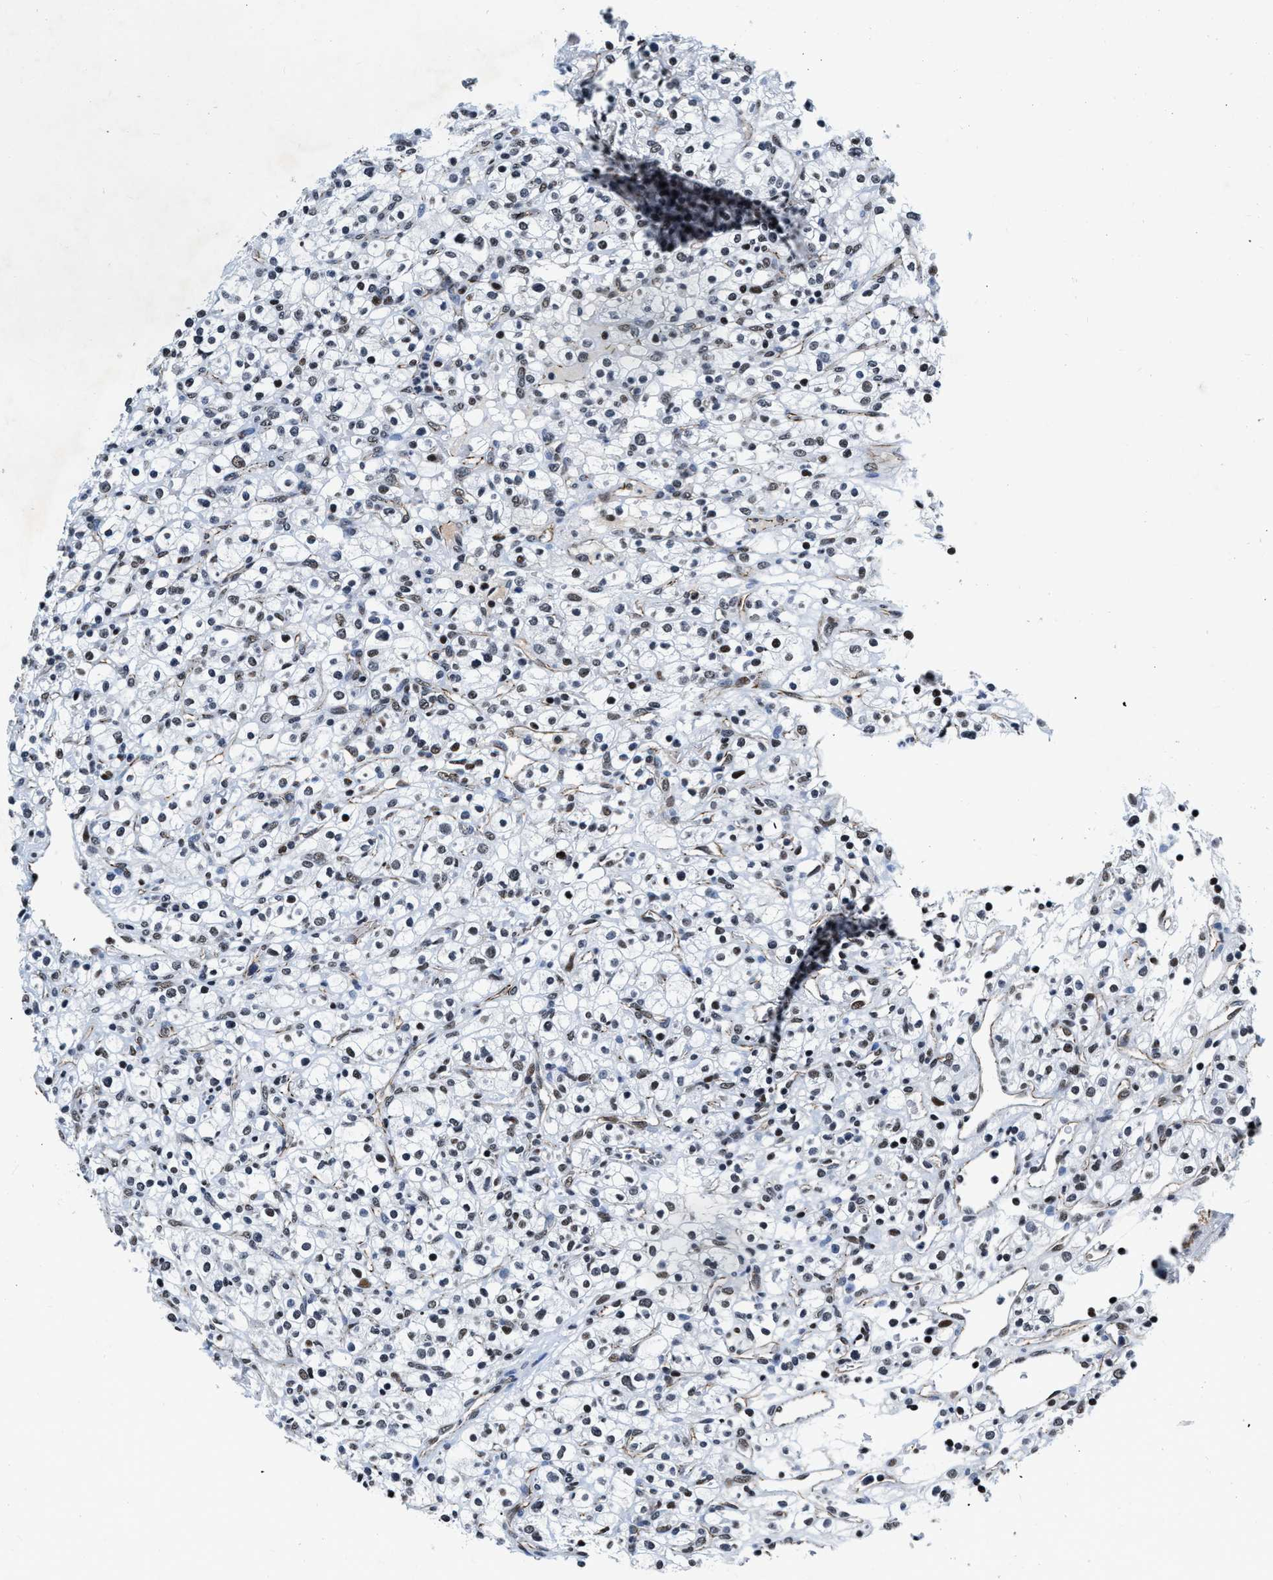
{"staining": {"intensity": "weak", "quantity": "25%-75%", "location": "nuclear"}, "tissue": "renal cancer", "cell_type": "Tumor cells", "image_type": "cancer", "snomed": [{"axis": "morphology", "description": "Normal tissue, NOS"}, {"axis": "morphology", "description": "Adenocarcinoma, NOS"}, {"axis": "topography", "description": "Kidney"}], "caption": "DAB (3,3'-diaminobenzidine) immunohistochemical staining of human renal cancer (adenocarcinoma) reveals weak nuclear protein expression in about 25%-75% of tumor cells. (IHC, brightfield microscopy, high magnification).", "gene": "CCNE1", "patient": {"sex": "female", "age": 72}}